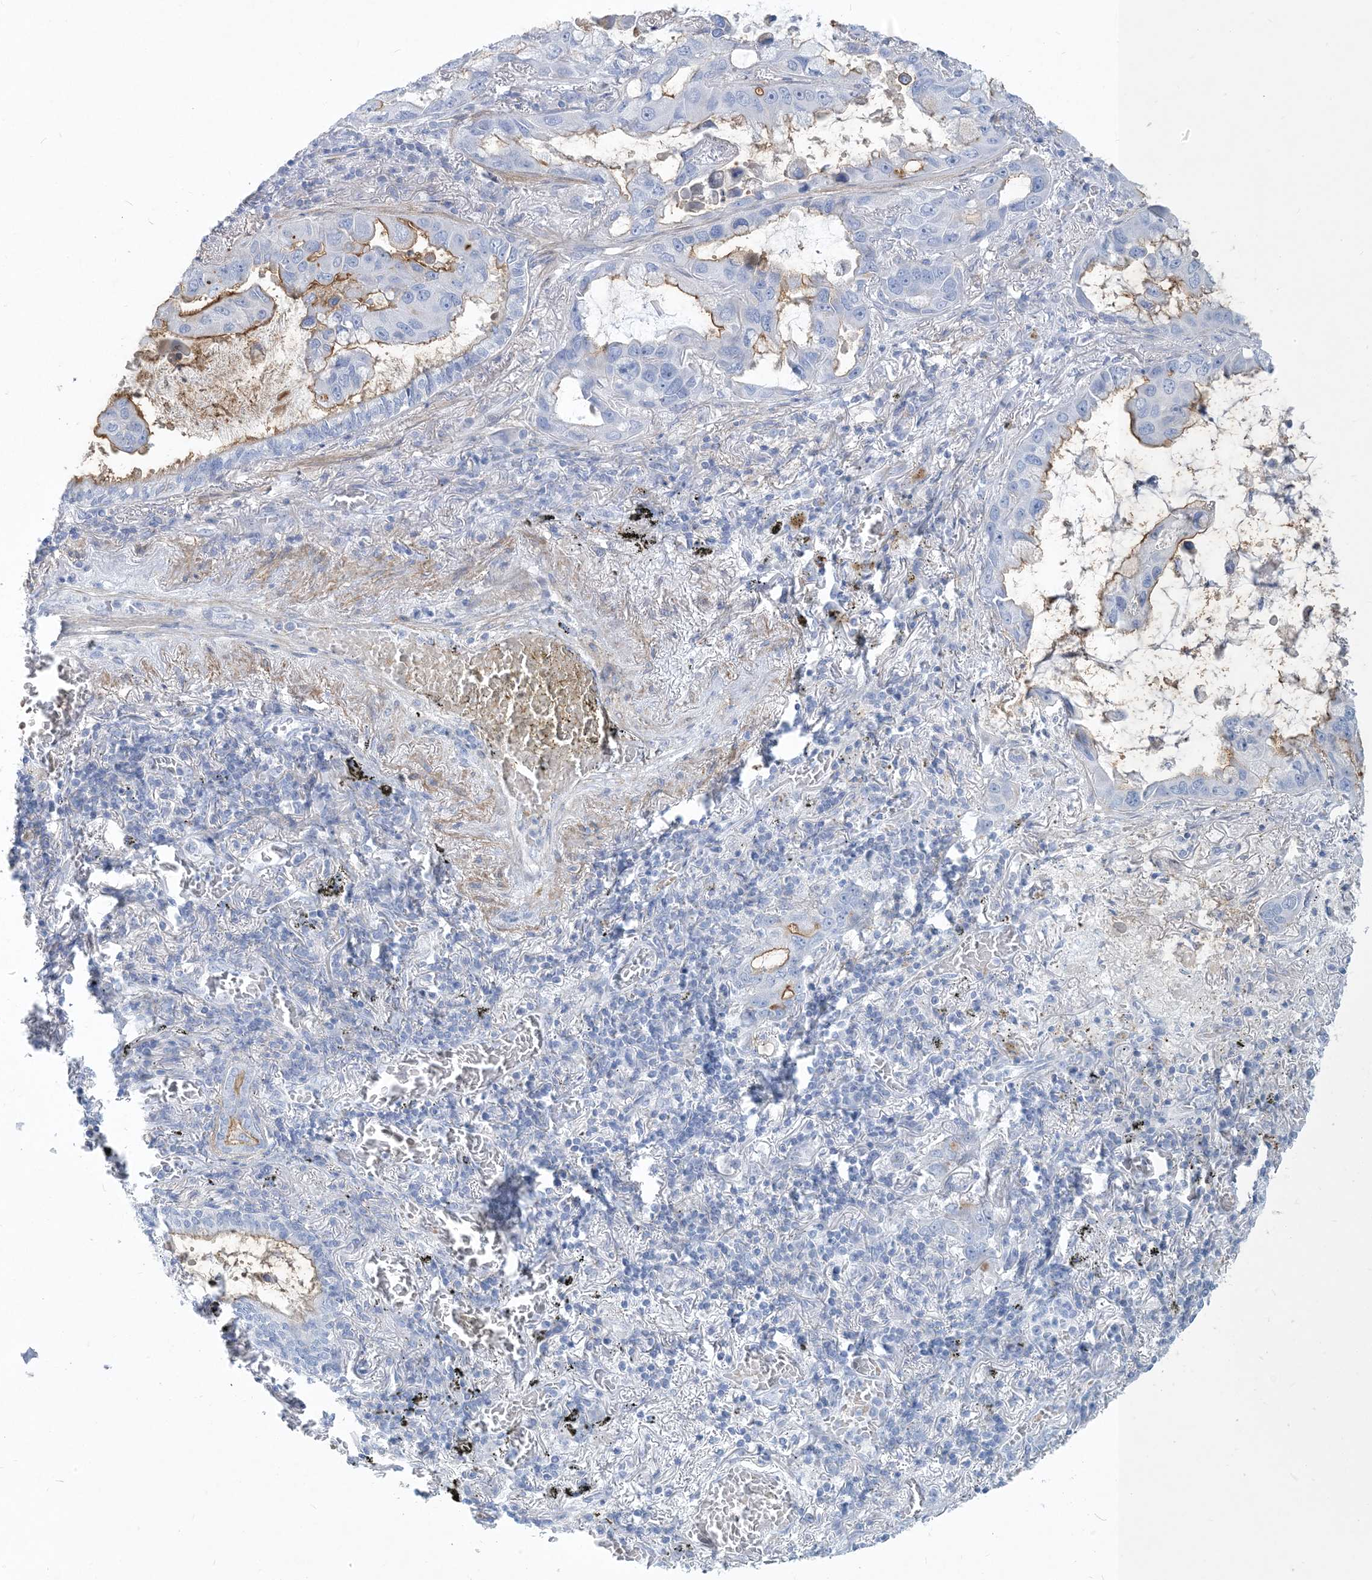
{"staining": {"intensity": "moderate", "quantity": "<25%", "location": "cytoplasmic/membranous"}, "tissue": "lung cancer", "cell_type": "Tumor cells", "image_type": "cancer", "snomed": [{"axis": "morphology", "description": "Adenocarcinoma, NOS"}, {"axis": "topography", "description": "Lung"}], "caption": "High-magnification brightfield microscopy of lung cancer stained with DAB (3,3'-diaminobenzidine) (brown) and counterstained with hematoxylin (blue). tumor cells exhibit moderate cytoplasmic/membranous staining is seen in about<25% of cells.", "gene": "MOXD1", "patient": {"sex": "male", "age": 64}}